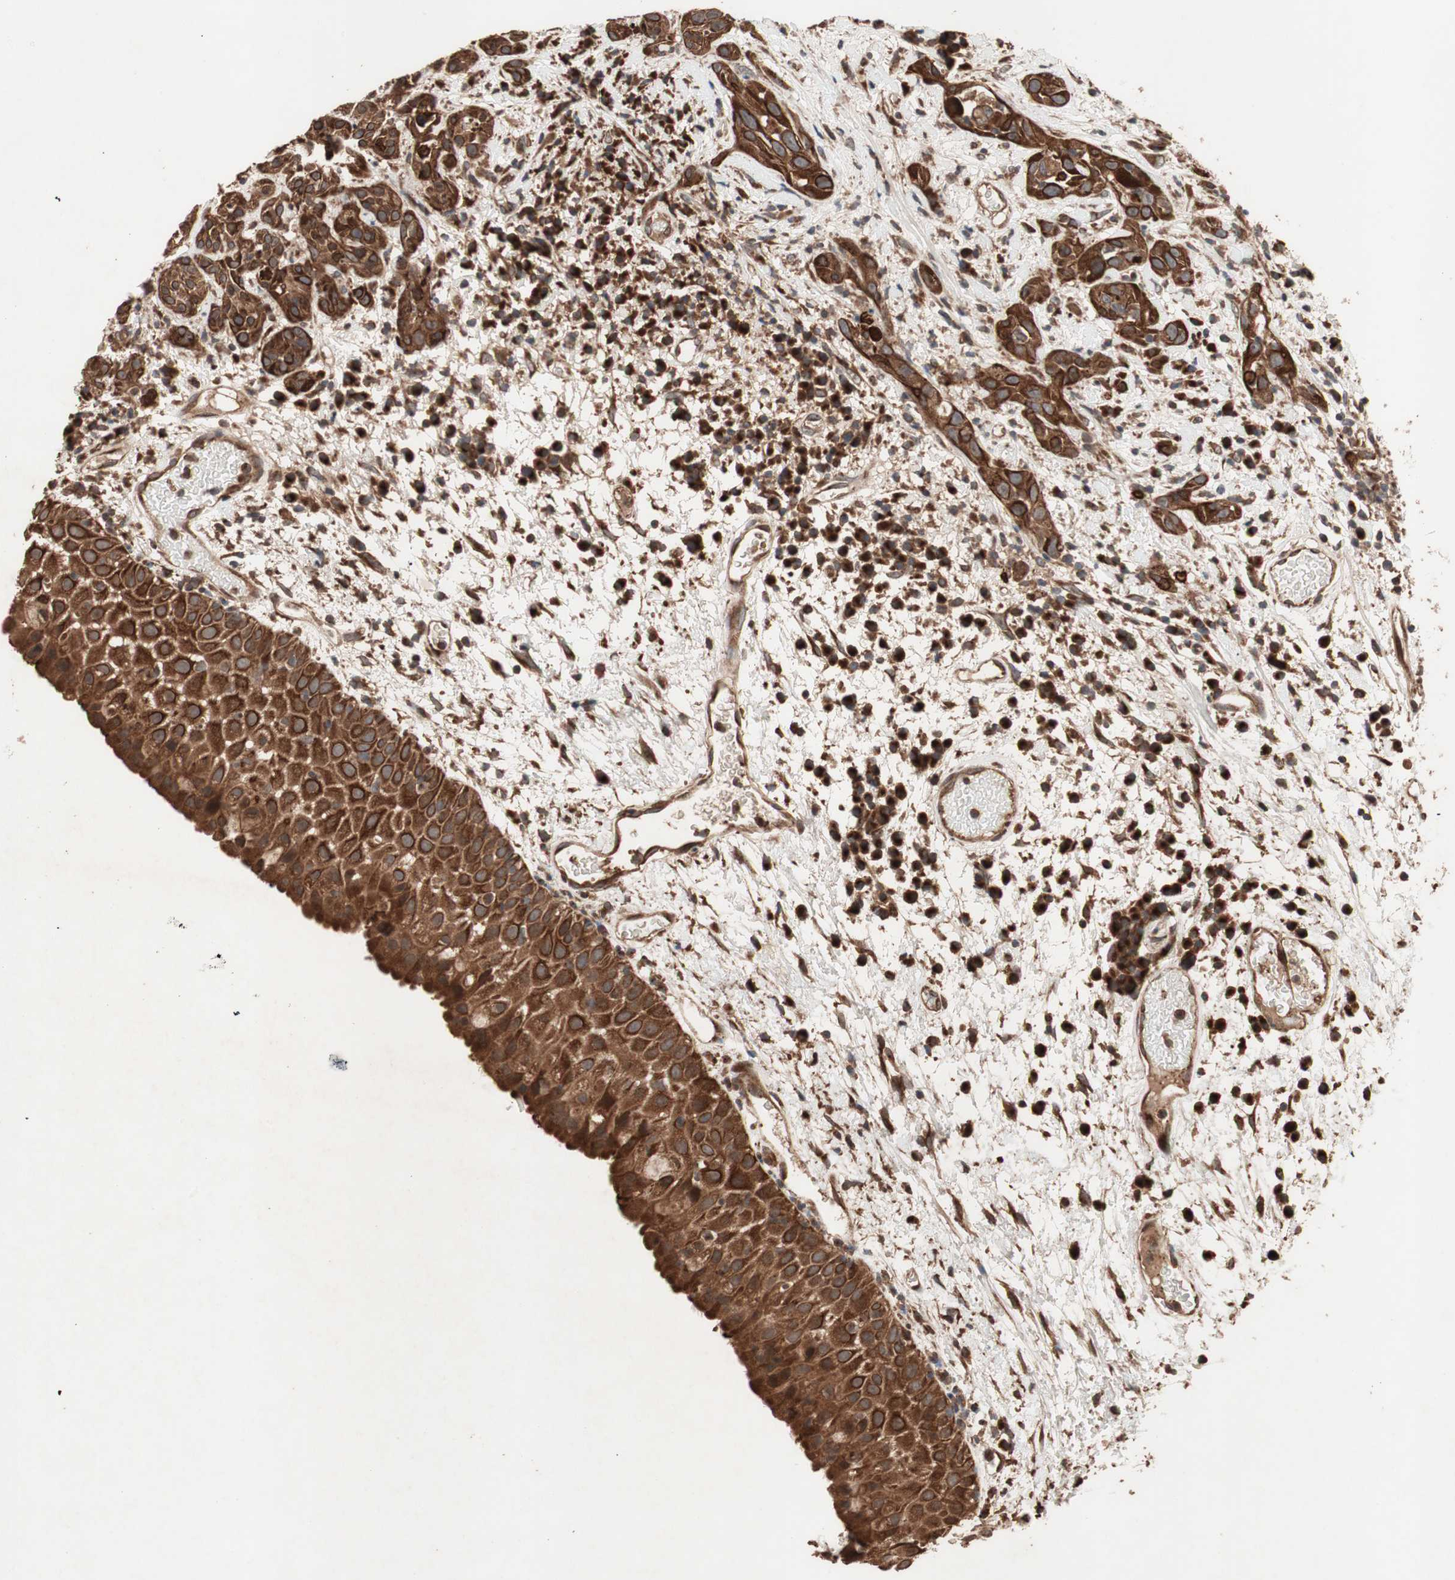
{"staining": {"intensity": "strong", "quantity": ">75%", "location": "cytoplasmic/membranous"}, "tissue": "head and neck cancer", "cell_type": "Tumor cells", "image_type": "cancer", "snomed": [{"axis": "morphology", "description": "Squamous cell carcinoma, NOS"}, {"axis": "topography", "description": "Head-Neck"}], "caption": "Tumor cells exhibit strong cytoplasmic/membranous positivity in approximately >75% of cells in head and neck cancer (squamous cell carcinoma).", "gene": "RAB1A", "patient": {"sex": "male", "age": 62}}